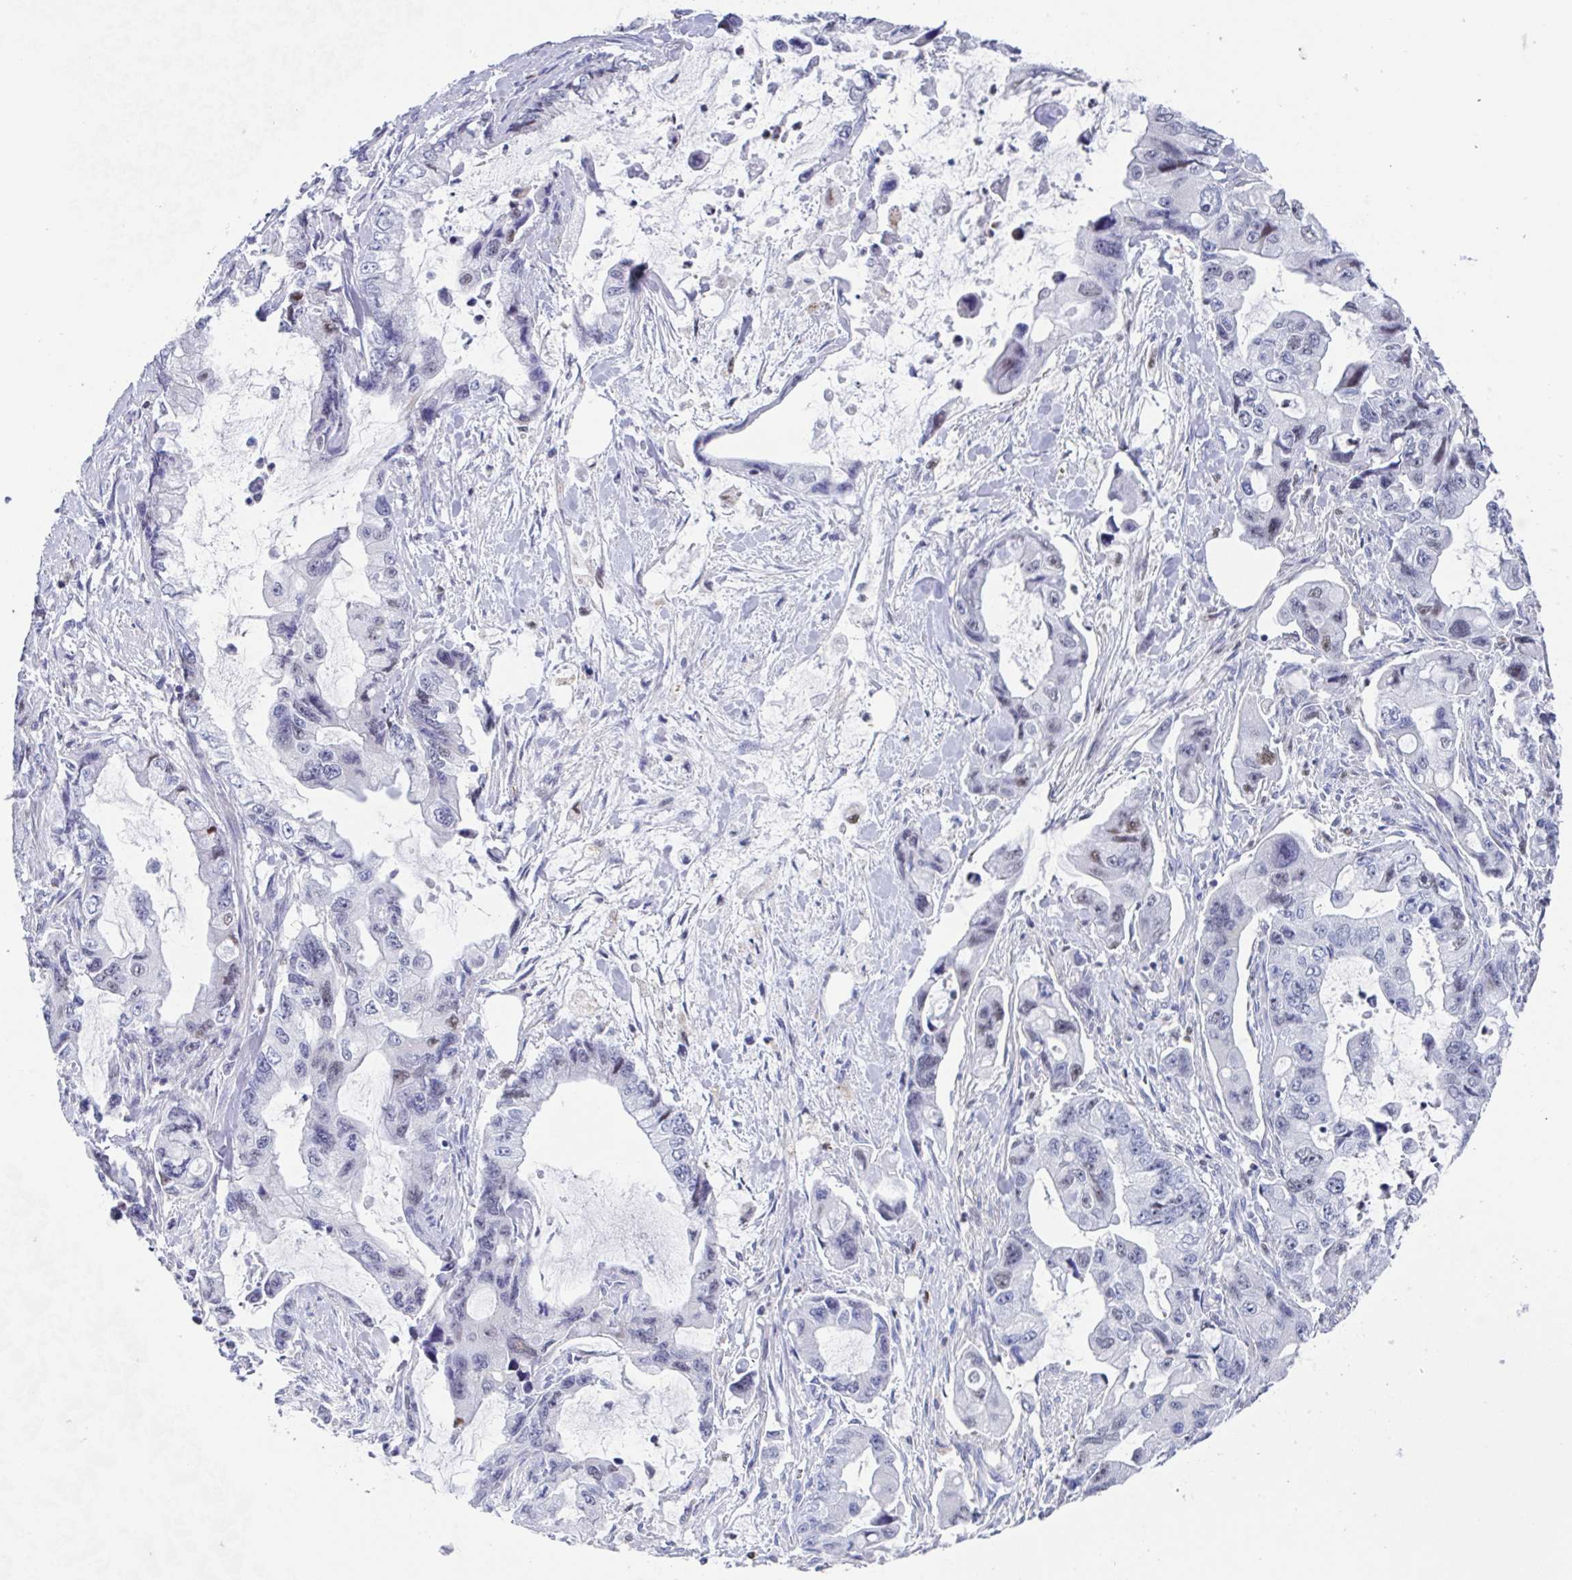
{"staining": {"intensity": "negative", "quantity": "none", "location": "none"}, "tissue": "stomach cancer", "cell_type": "Tumor cells", "image_type": "cancer", "snomed": [{"axis": "morphology", "description": "Adenocarcinoma, NOS"}, {"axis": "topography", "description": "Pancreas"}, {"axis": "topography", "description": "Stomach, upper"}, {"axis": "topography", "description": "Stomach"}], "caption": "The histopathology image reveals no significant positivity in tumor cells of stomach cancer. (DAB immunohistochemistry (IHC), high magnification).", "gene": "PBOV1", "patient": {"sex": "male", "age": 77}}